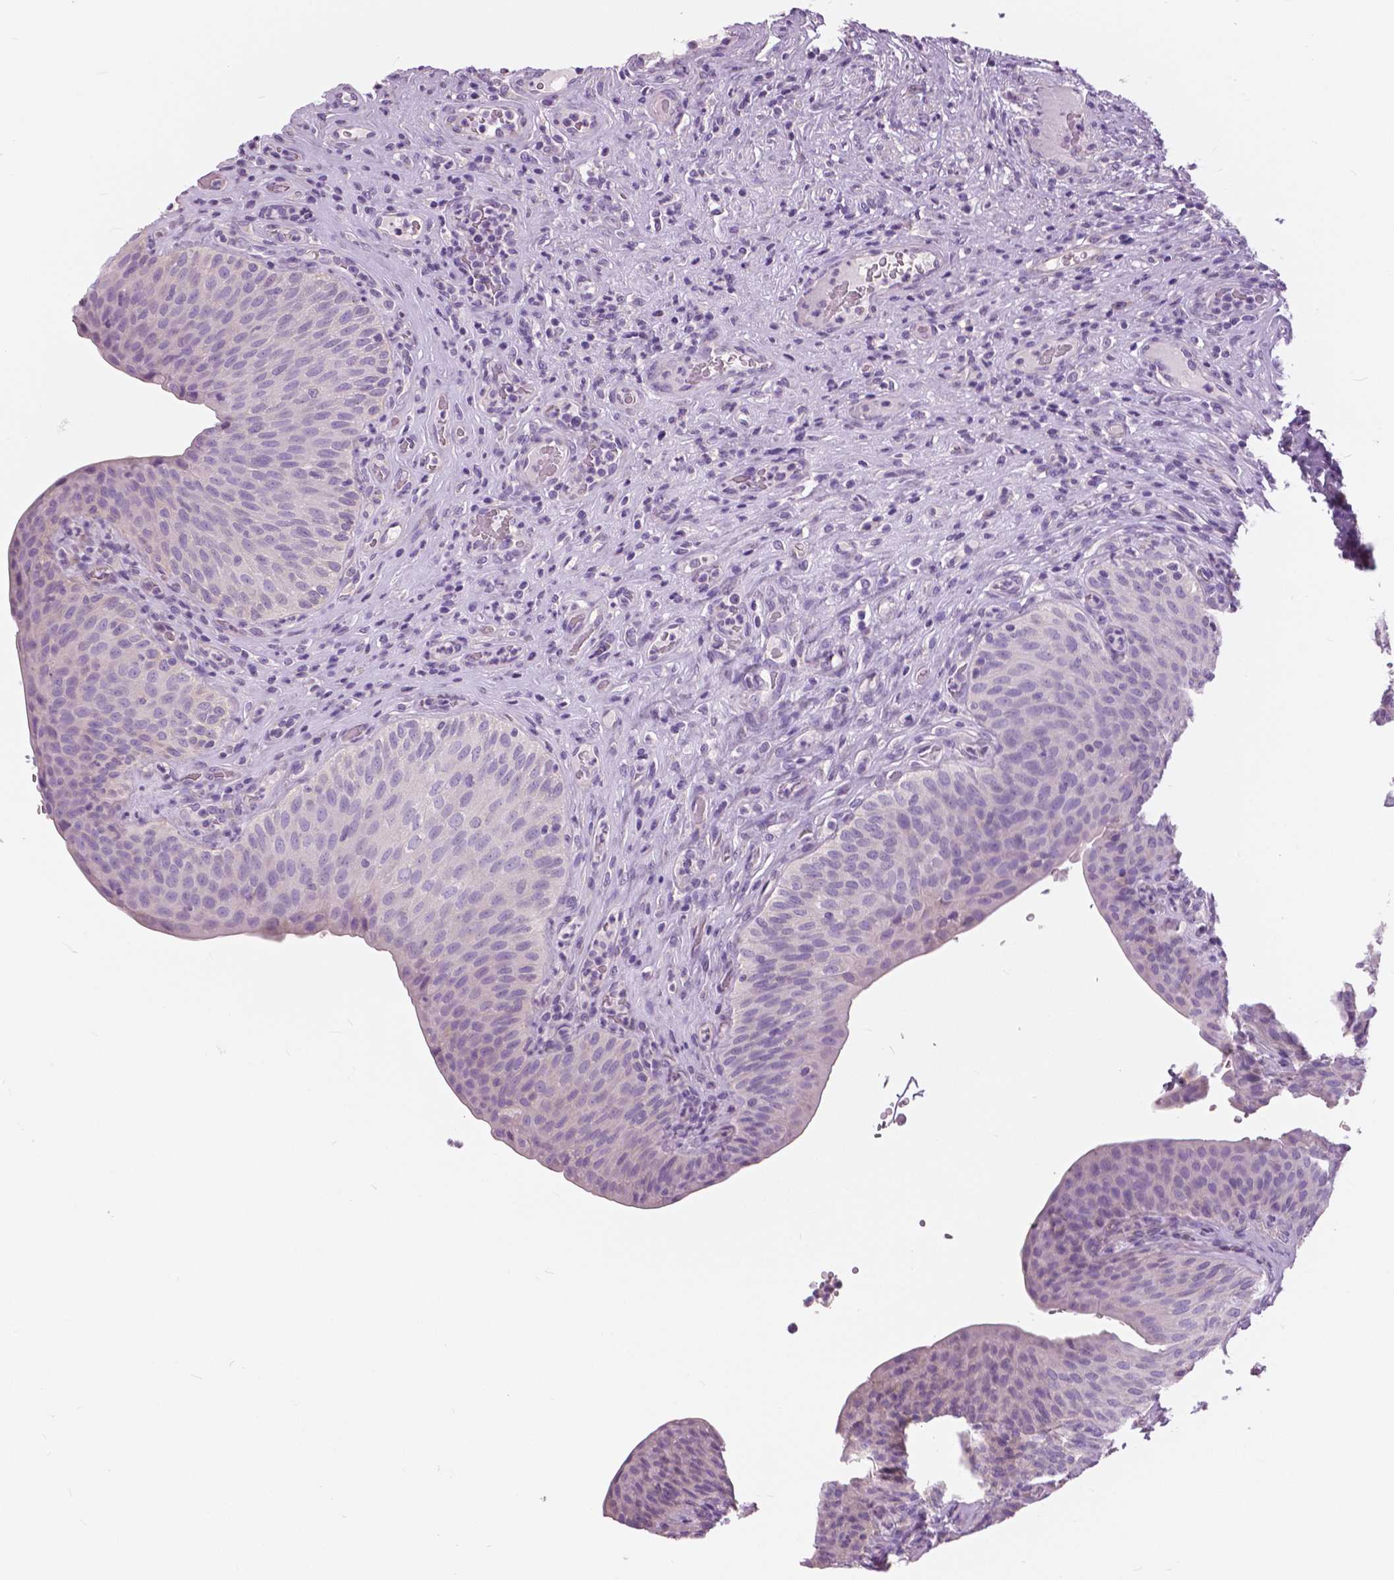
{"staining": {"intensity": "negative", "quantity": "none", "location": "none"}, "tissue": "urinary bladder", "cell_type": "Urothelial cells", "image_type": "normal", "snomed": [{"axis": "morphology", "description": "Normal tissue, NOS"}, {"axis": "topography", "description": "Urinary bladder"}, {"axis": "topography", "description": "Peripheral nerve tissue"}], "caption": "This image is of benign urinary bladder stained with immunohistochemistry to label a protein in brown with the nuclei are counter-stained blue. There is no expression in urothelial cells.", "gene": "SERPINI1", "patient": {"sex": "male", "age": 66}}